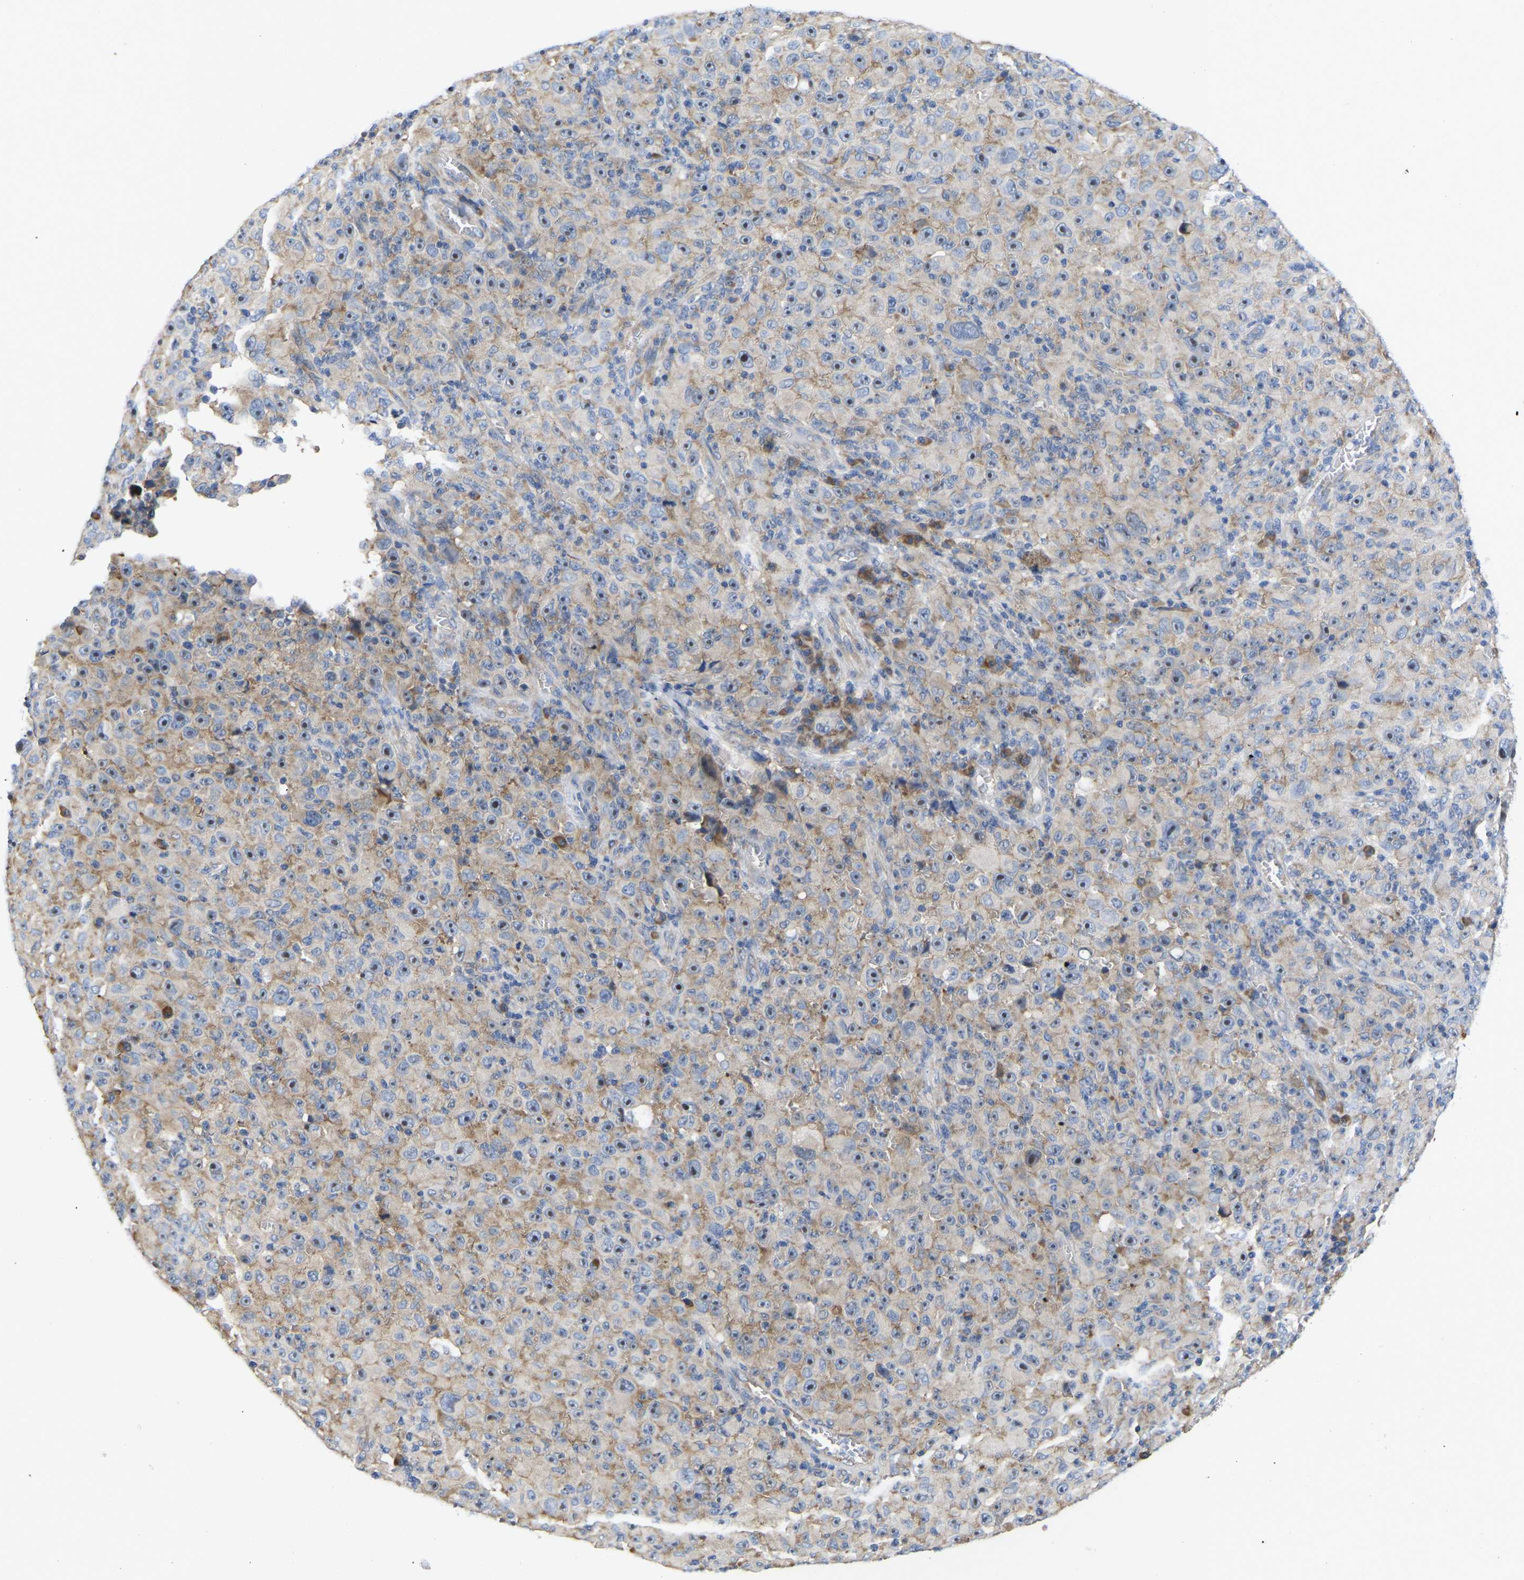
{"staining": {"intensity": "moderate", "quantity": ">75%", "location": "cytoplasmic/membranous,nuclear"}, "tissue": "melanoma", "cell_type": "Tumor cells", "image_type": "cancer", "snomed": [{"axis": "morphology", "description": "Malignant melanoma, NOS"}, {"axis": "topography", "description": "Skin"}], "caption": "Immunohistochemical staining of malignant melanoma exhibits medium levels of moderate cytoplasmic/membranous and nuclear expression in about >75% of tumor cells.", "gene": "ABCA10", "patient": {"sex": "female", "age": 82}}